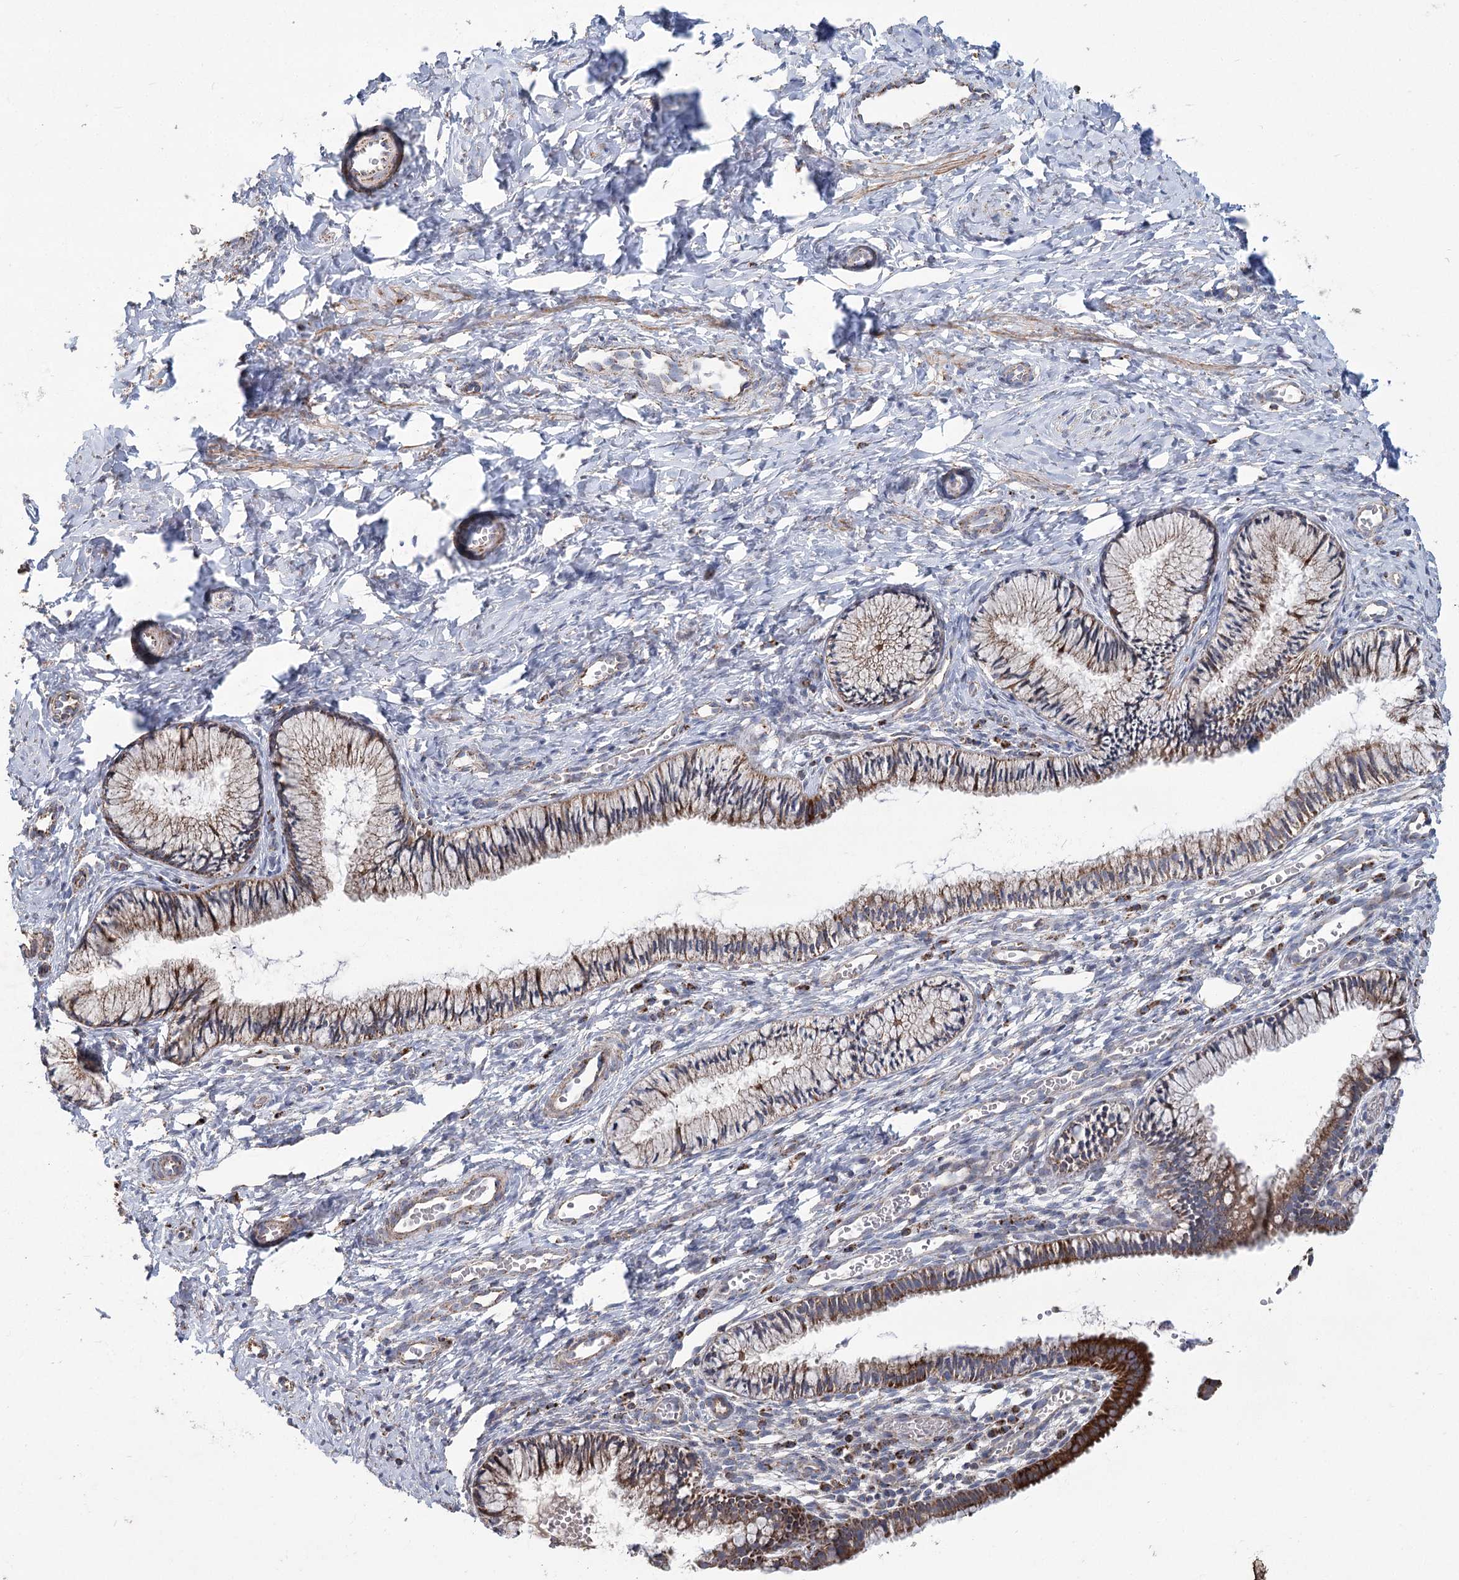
{"staining": {"intensity": "strong", "quantity": "25%-75%", "location": "cytoplasmic/membranous"}, "tissue": "cervix", "cell_type": "Glandular cells", "image_type": "normal", "snomed": [{"axis": "morphology", "description": "Normal tissue, NOS"}, {"axis": "topography", "description": "Cervix"}], "caption": "Cervix stained with DAB immunohistochemistry (IHC) demonstrates high levels of strong cytoplasmic/membranous positivity in approximately 25%-75% of glandular cells.", "gene": "RANBP3L", "patient": {"sex": "female", "age": 27}}